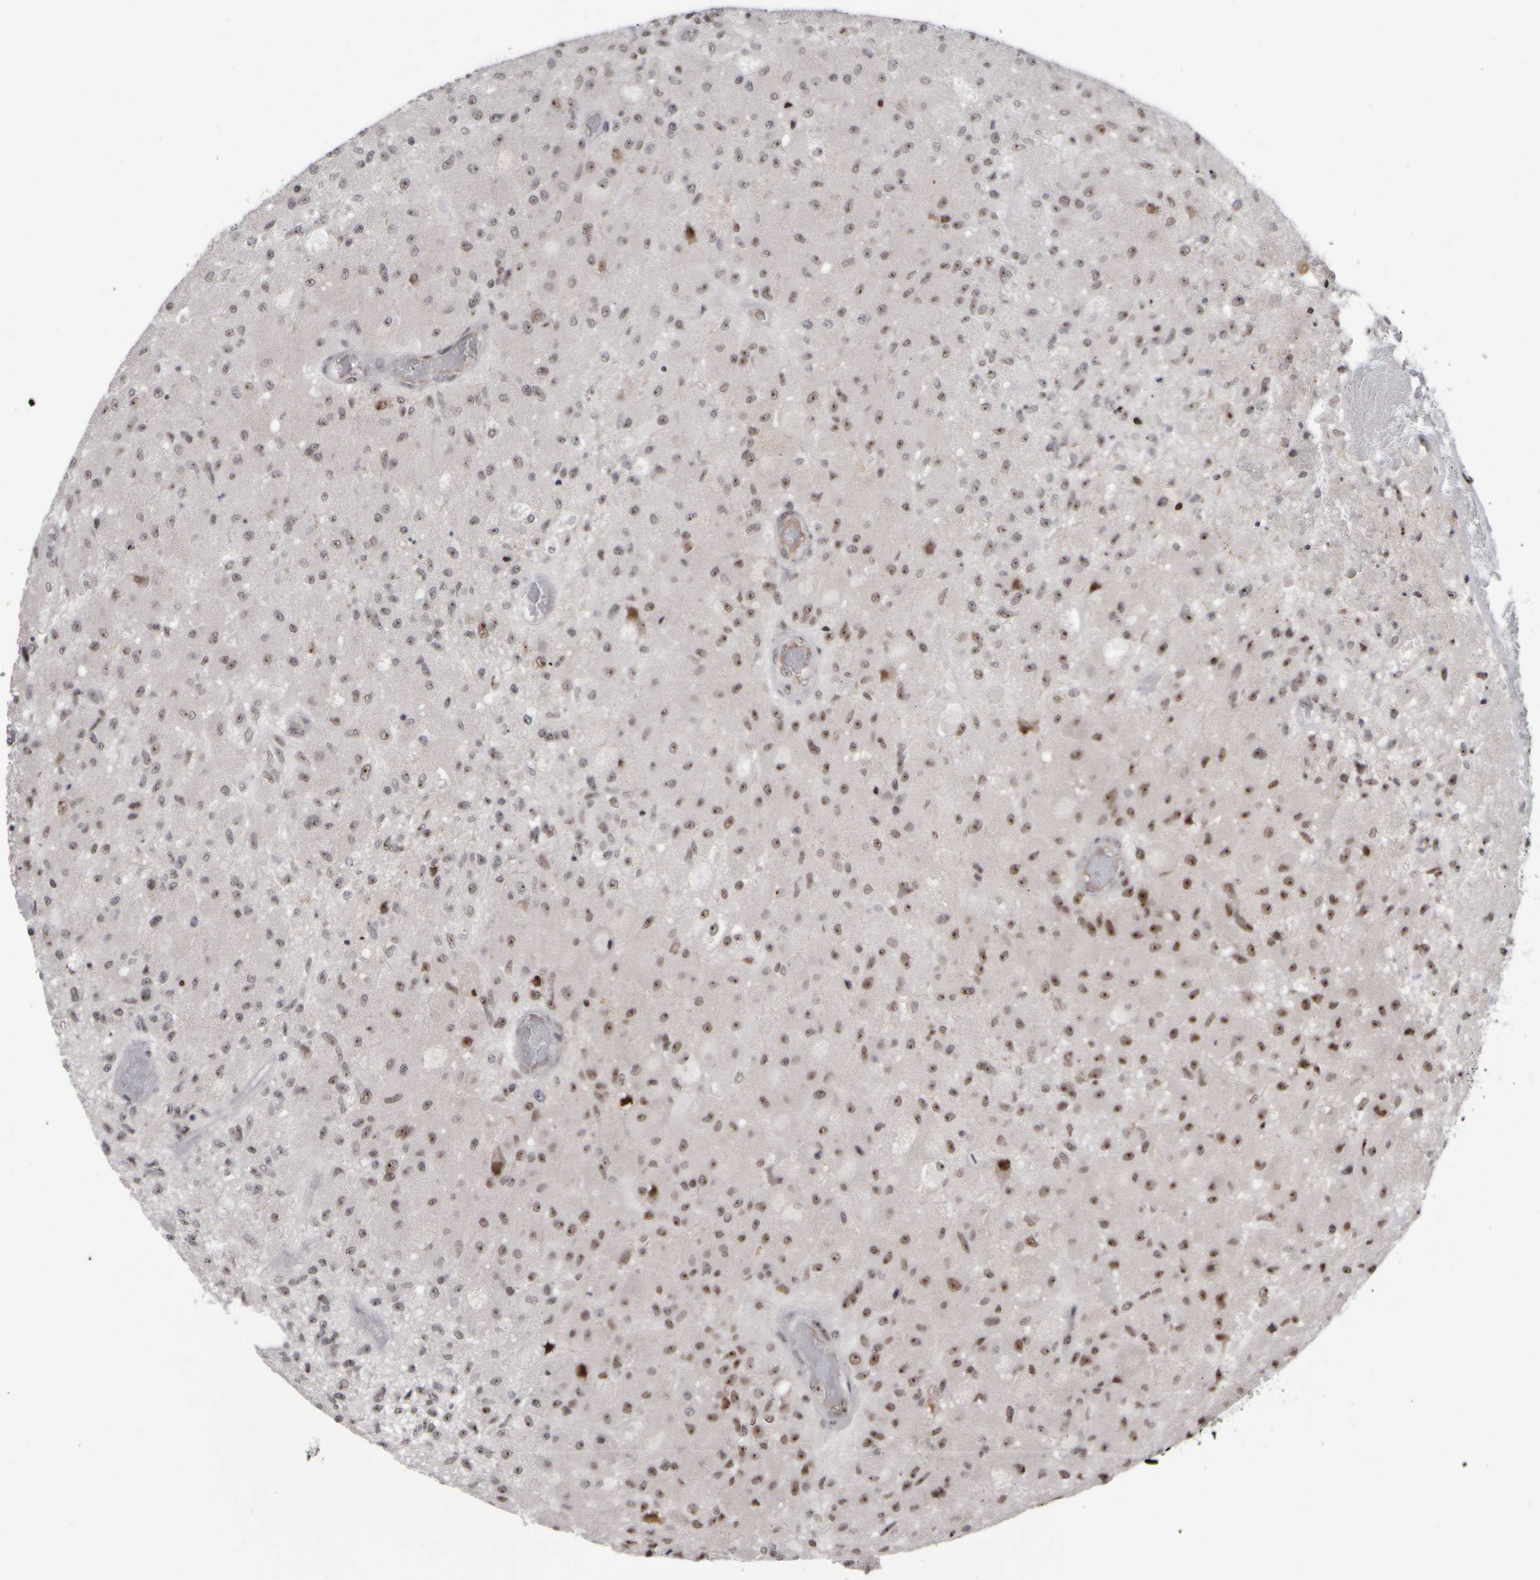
{"staining": {"intensity": "weak", "quantity": "25%-75%", "location": "nuclear"}, "tissue": "glioma", "cell_type": "Tumor cells", "image_type": "cancer", "snomed": [{"axis": "morphology", "description": "Normal tissue, NOS"}, {"axis": "morphology", "description": "Glioma, malignant, High grade"}, {"axis": "topography", "description": "Cerebral cortex"}], "caption": "This photomicrograph displays malignant glioma (high-grade) stained with IHC to label a protein in brown. The nuclear of tumor cells show weak positivity for the protein. Nuclei are counter-stained blue.", "gene": "SURF6", "patient": {"sex": "male", "age": 77}}